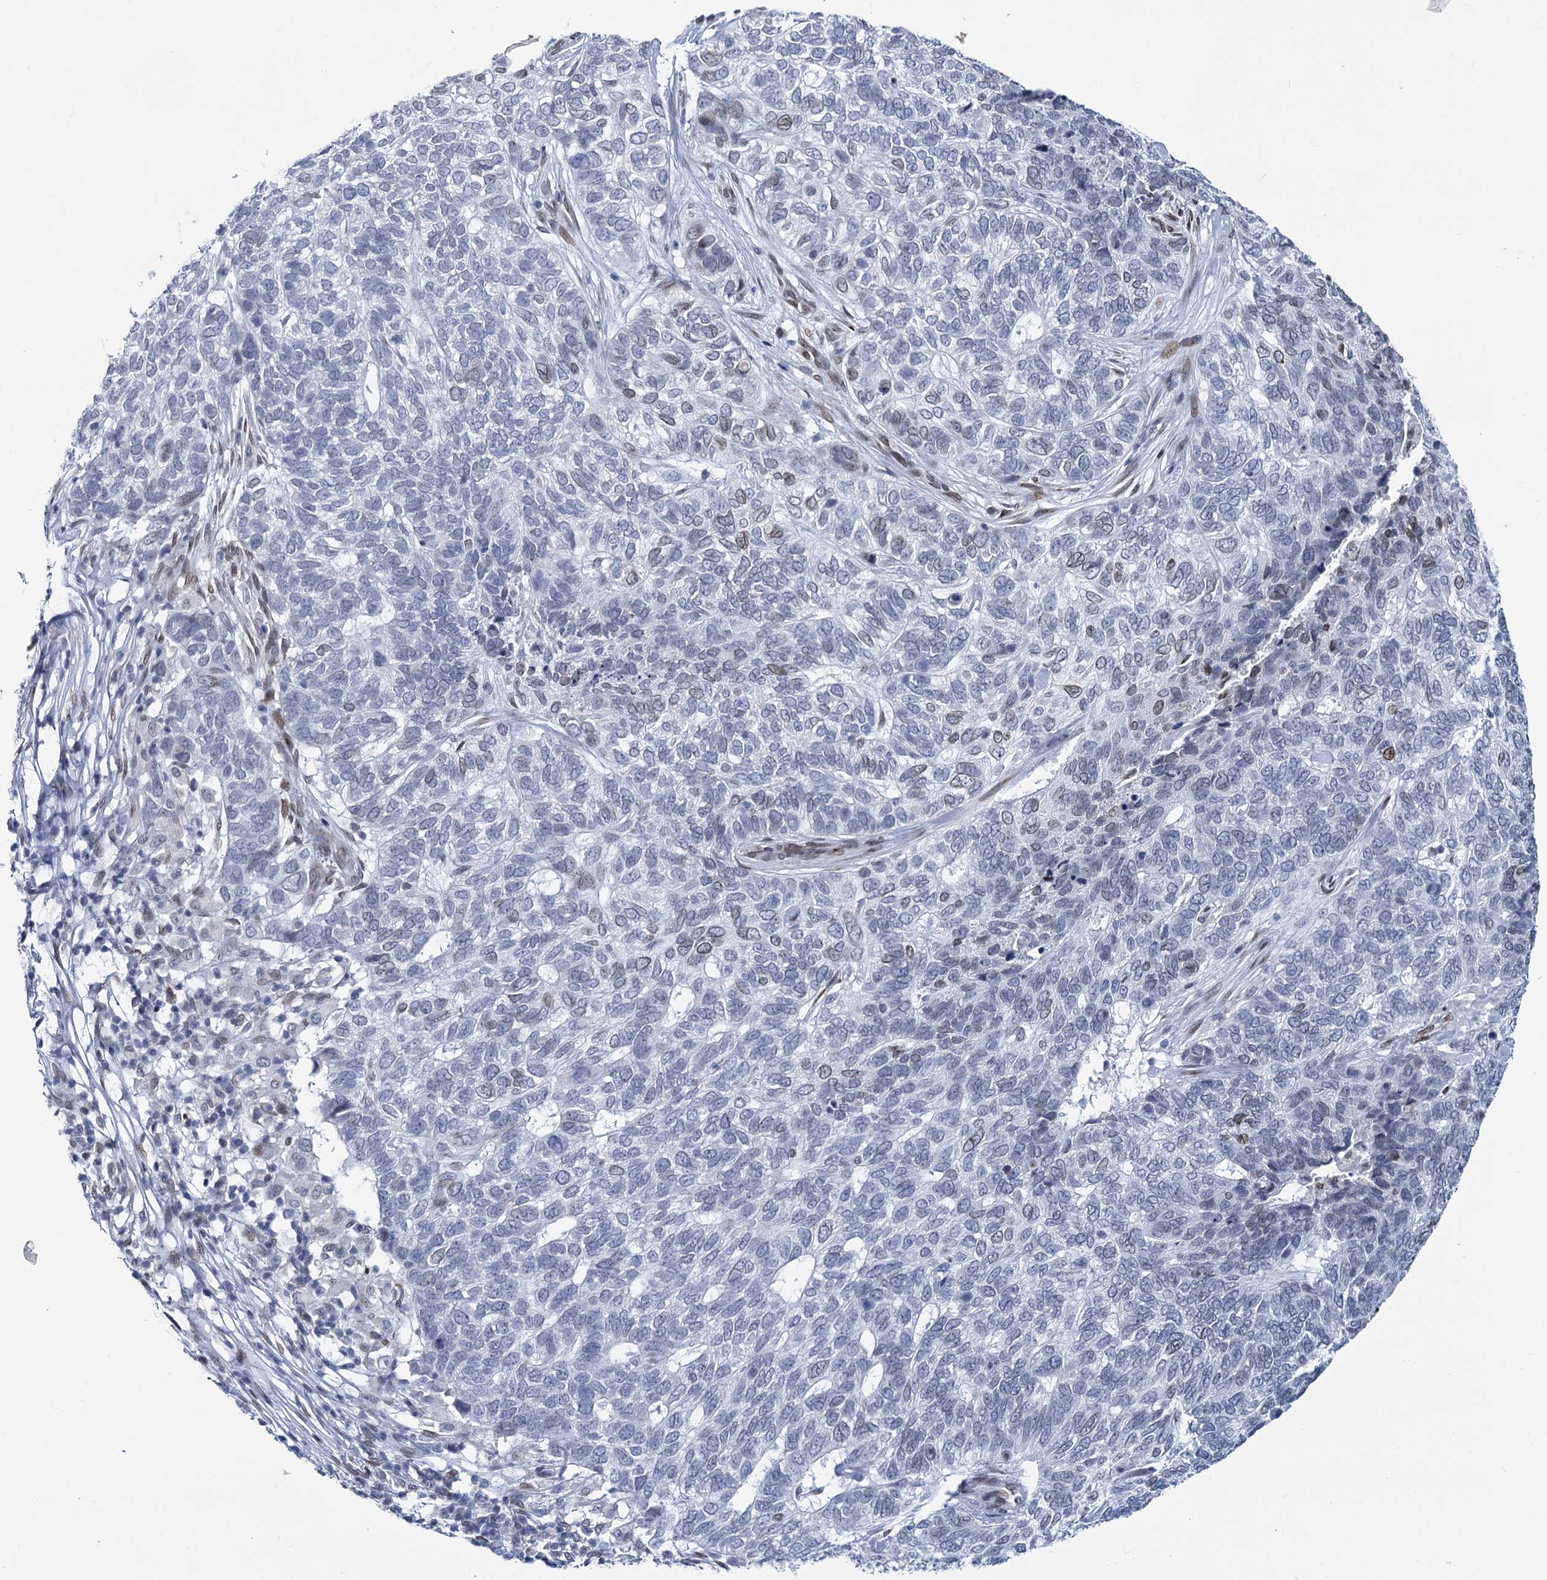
{"staining": {"intensity": "weak", "quantity": "<25%", "location": "nuclear"}, "tissue": "skin cancer", "cell_type": "Tumor cells", "image_type": "cancer", "snomed": [{"axis": "morphology", "description": "Basal cell carcinoma"}, {"axis": "topography", "description": "Skin"}], "caption": "This is a photomicrograph of immunohistochemistry staining of skin cancer, which shows no staining in tumor cells.", "gene": "PRSS35", "patient": {"sex": "female", "age": 65}}